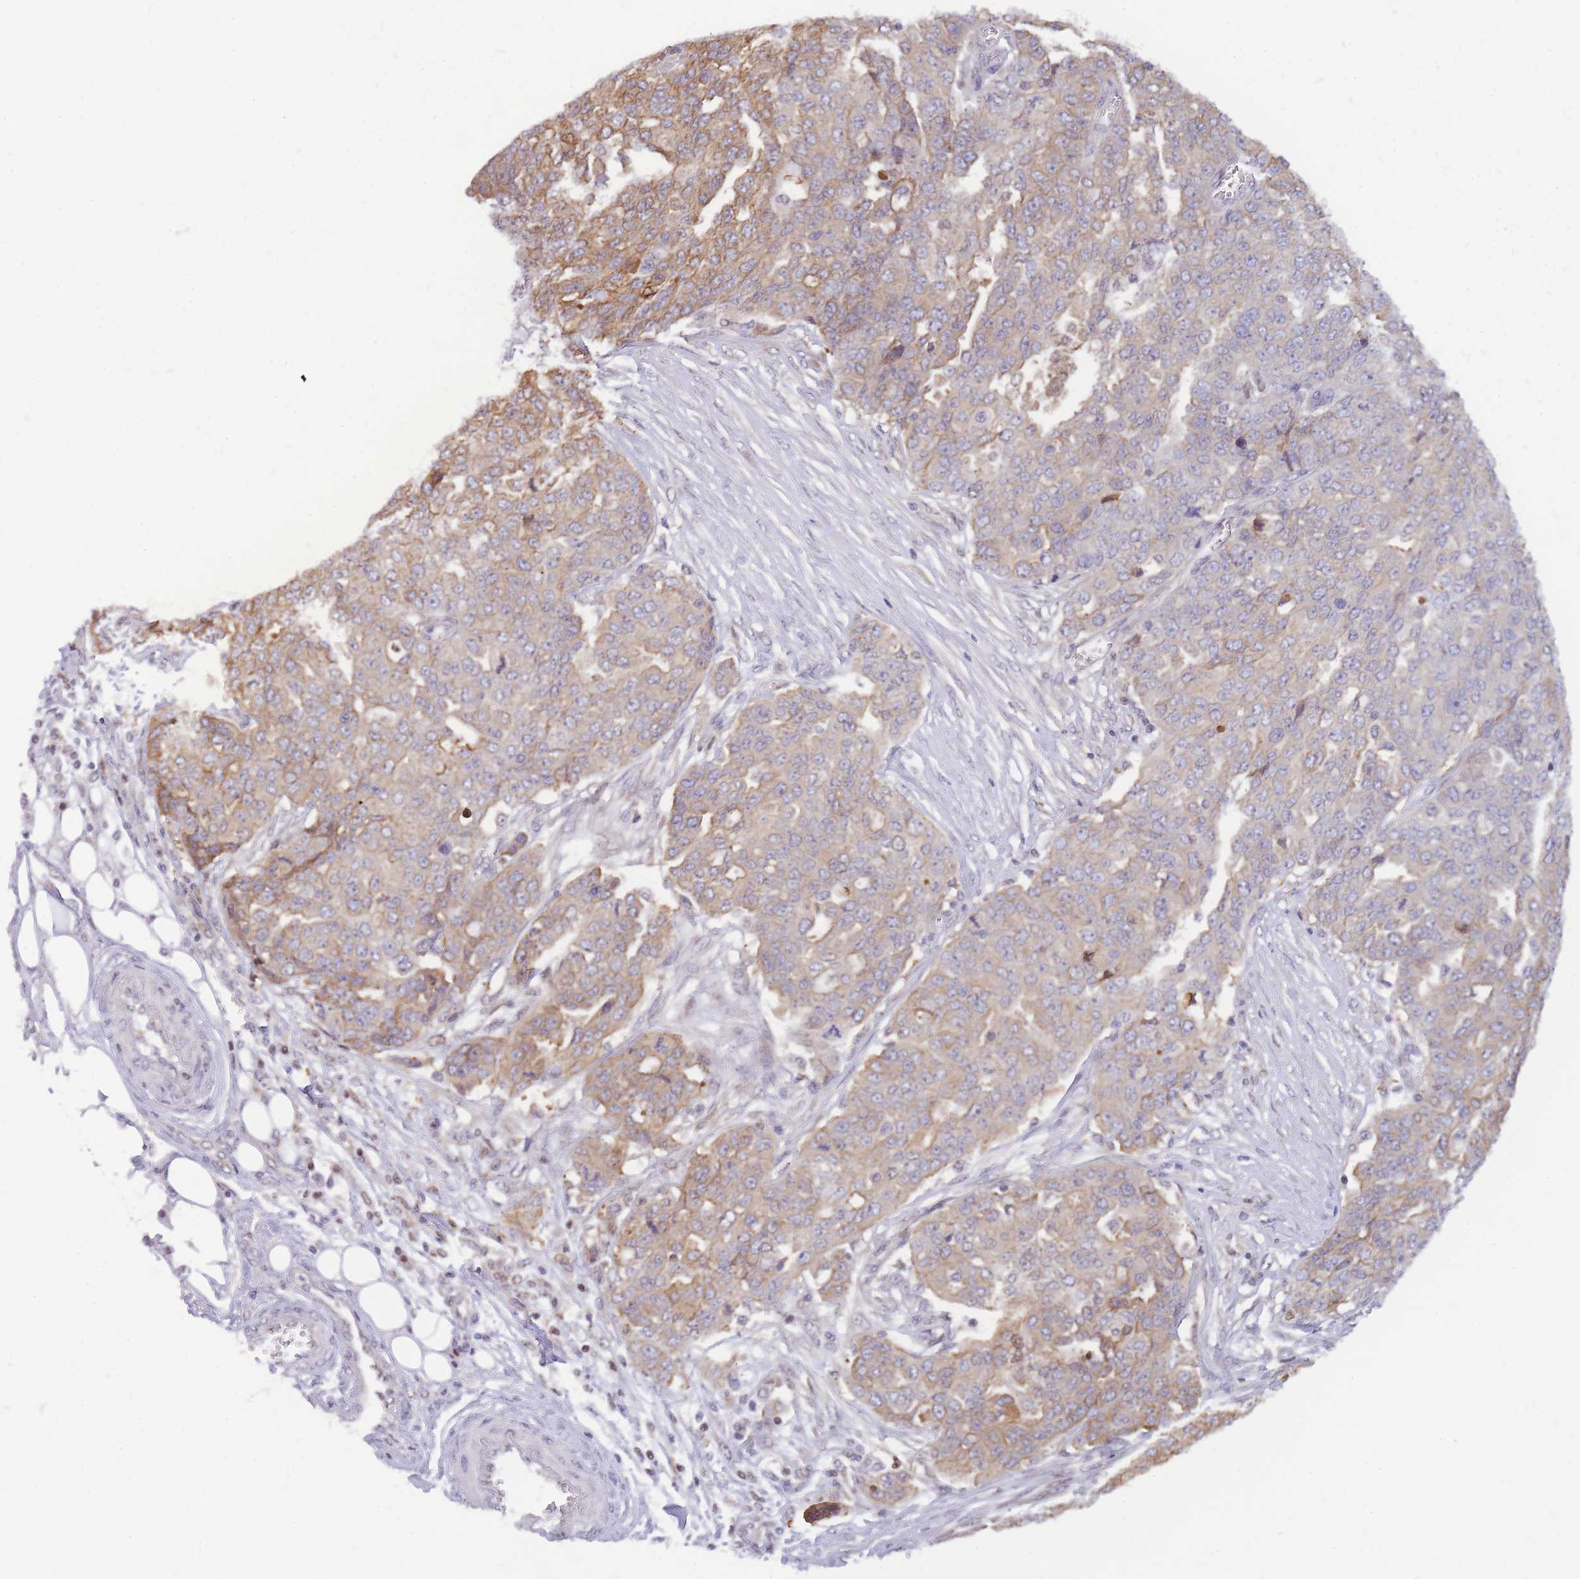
{"staining": {"intensity": "moderate", "quantity": "<25%", "location": "cytoplasmic/membranous"}, "tissue": "ovarian cancer", "cell_type": "Tumor cells", "image_type": "cancer", "snomed": [{"axis": "morphology", "description": "Cystadenocarcinoma, serous, NOS"}, {"axis": "topography", "description": "Soft tissue"}, {"axis": "topography", "description": "Ovary"}], "caption": "Serous cystadenocarcinoma (ovarian) stained with a protein marker shows moderate staining in tumor cells.", "gene": "CRACD", "patient": {"sex": "female", "age": 57}}